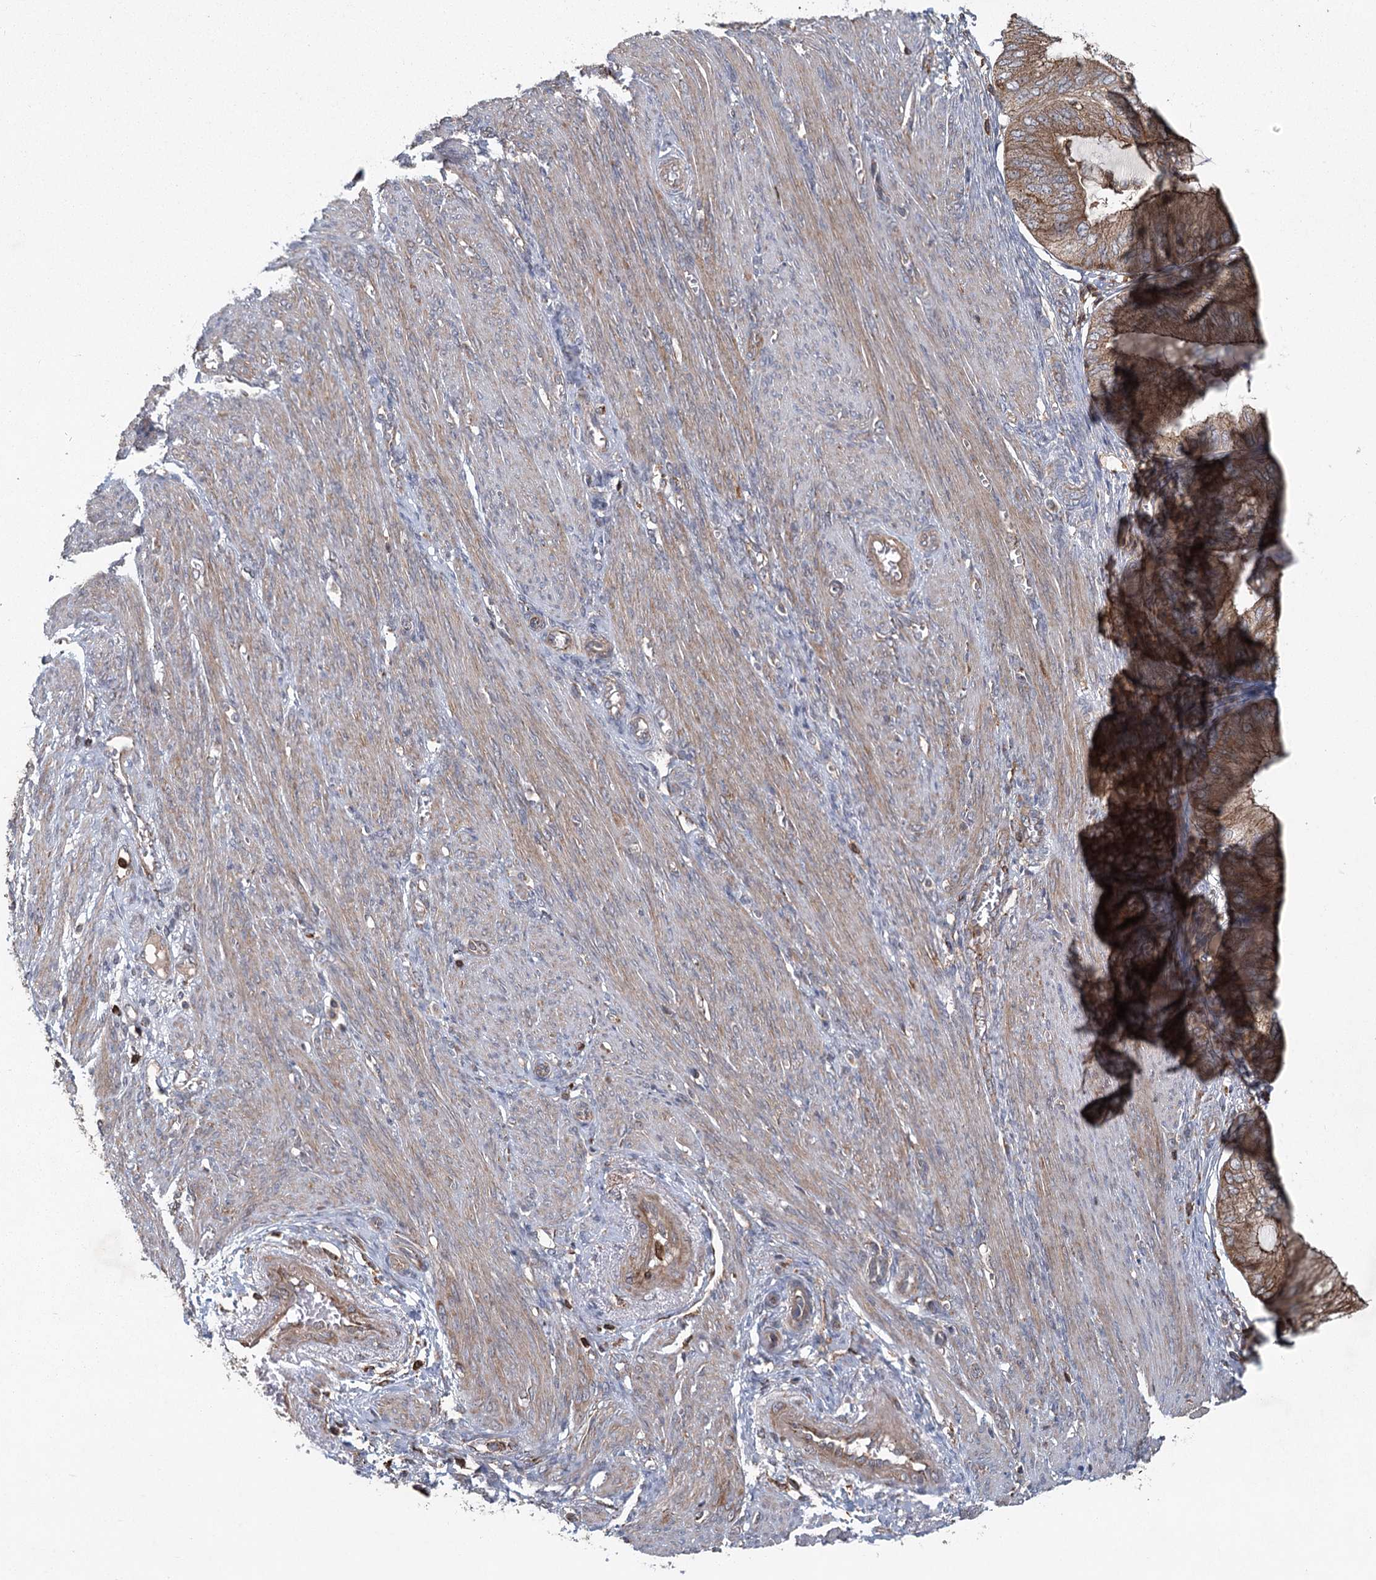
{"staining": {"intensity": "moderate", "quantity": ">75%", "location": "cytoplasmic/membranous"}, "tissue": "endometrial cancer", "cell_type": "Tumor cells", "image_type": "cancer", "snomed": [{"axis": "morphology", "description": "Adenocarcinoma, NOS"}, {"axis": "topography", "description": "Endometrium"}], "caption": "An image of endometrial adenocarcinoma stained for a protein shows moderate cytoplasmic/membranous brown staining in tumor cells.", "gene": "PLEKHA7", "patient": {"sex": "female", "age": 81}}